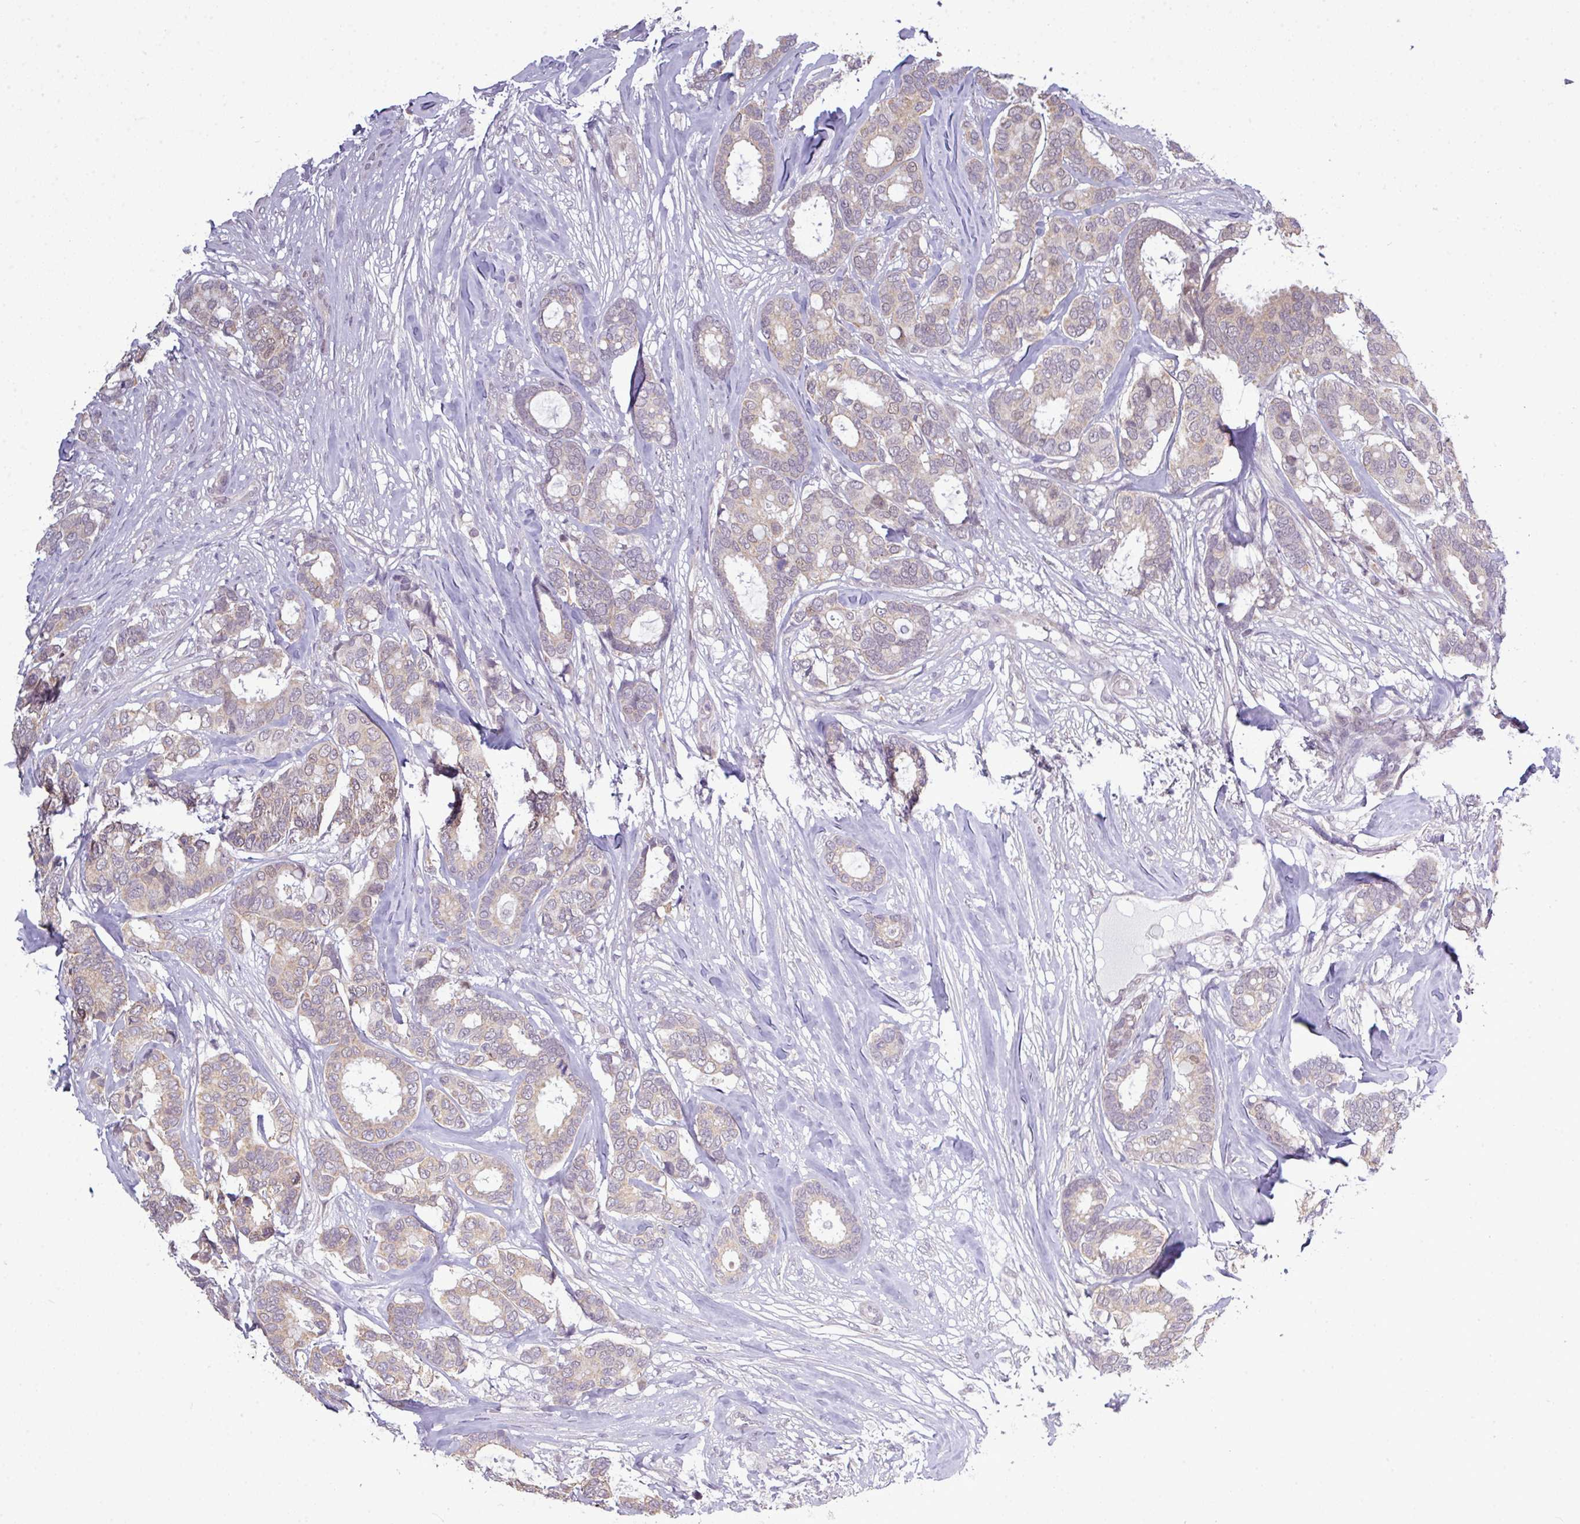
{"staining": {"intensity": "negative", "quantity": "none", "location": "none"}, "tissue": "breast cancer", "cell_type": "Tumor cells", "image_type": "cancer", "snomed": [{"axis": "morphology", "description": "Duct carcinoma"}, {"axis": "topography", "description": "Breast"}], "caption": "There is no significant staining in tumor cells of infiltrating ductal carcinoma (breast).", "gene": "ZNF217", "patient": {"sex": "female", "age": 87}}